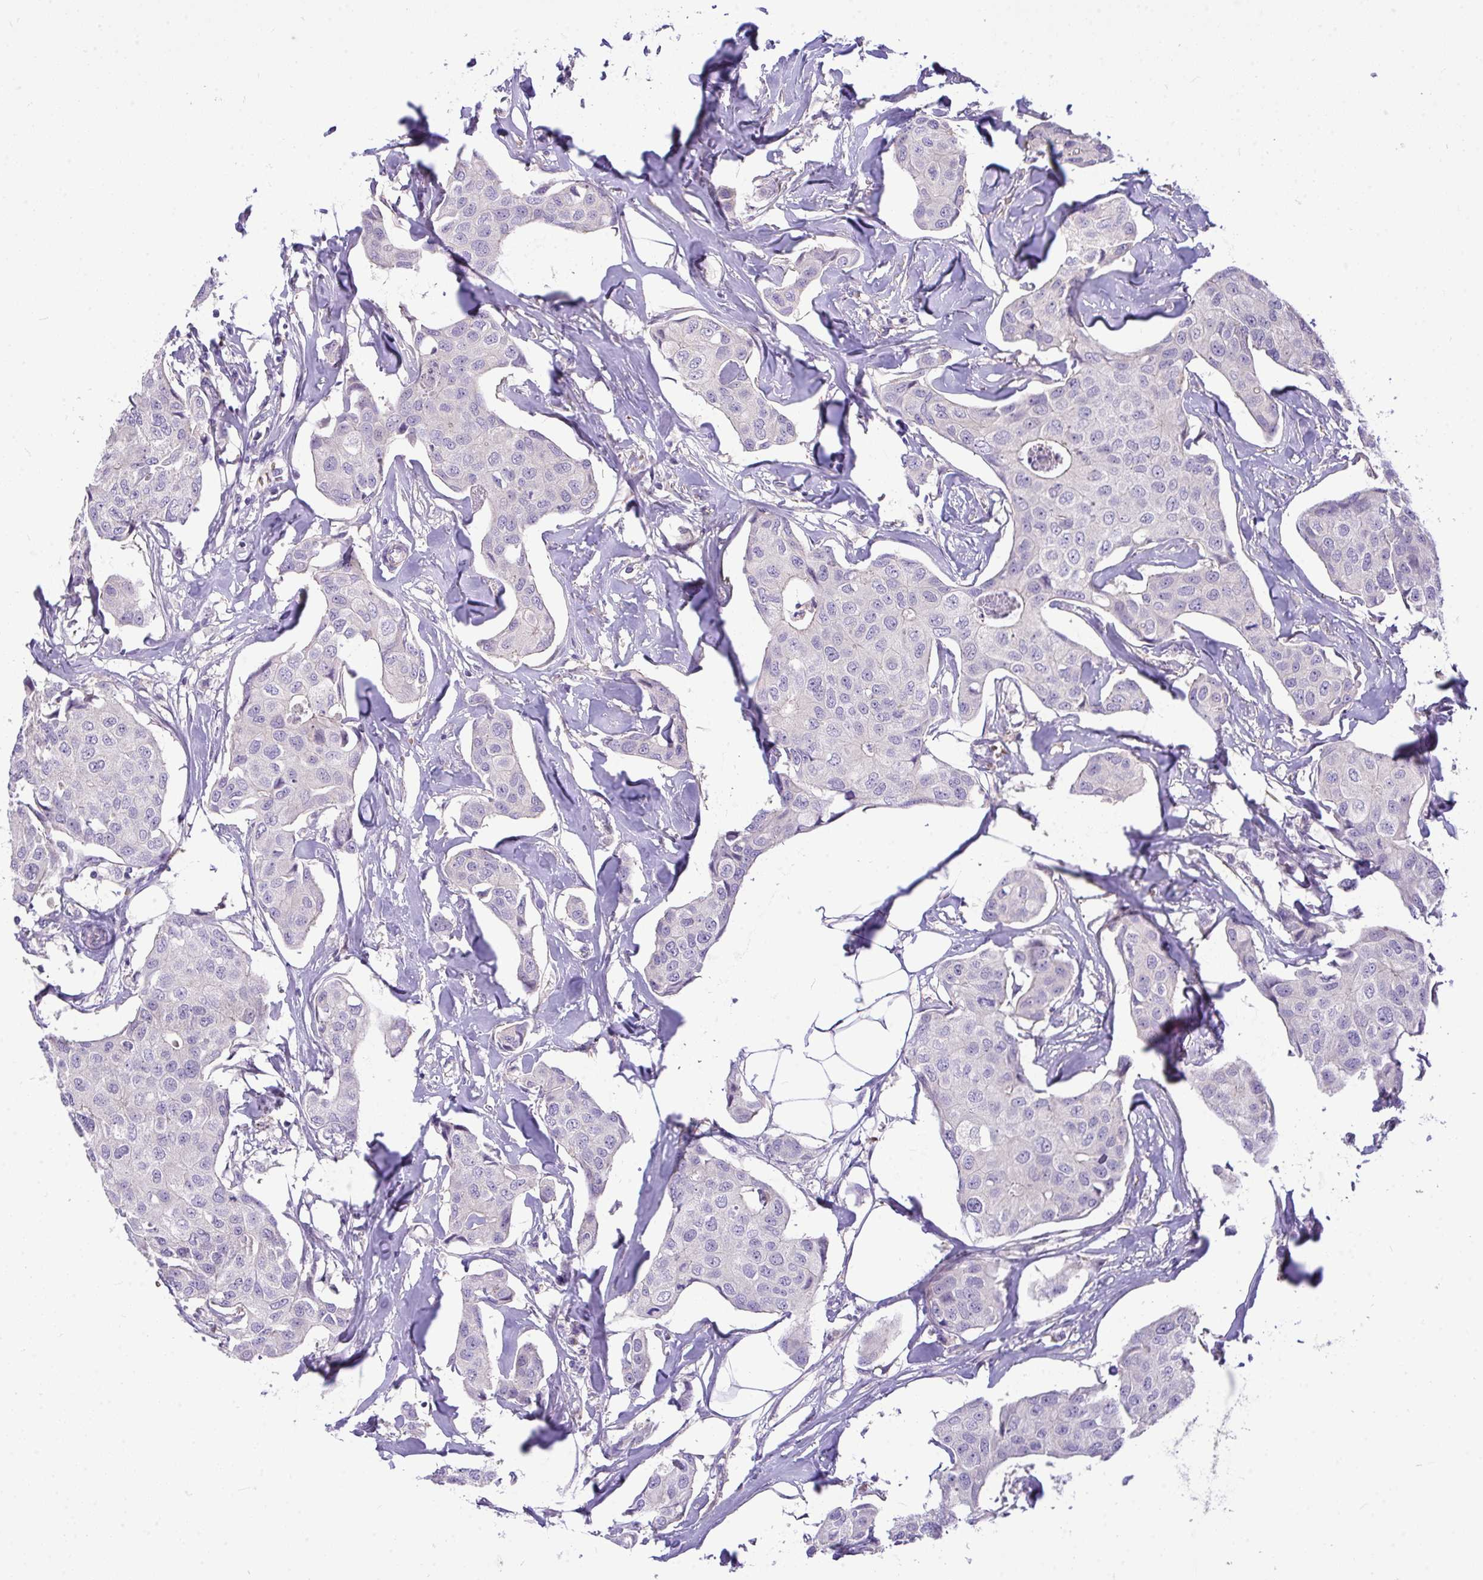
{"staining": {"intensity": "negative", "quantity": "none", "location": "none"}, "tissue": "breast cancer", "cell_type": "Tumor cells", "image_type": "cancer", "snomed": [{"axis": "morphology", "description": "Duct carcinoma"}, {"axis": "topography", "description": "Breast"}, {"axis": "topography", "description": "Lymph node"}], "caption": "The photomicrograph reveals no staining of tumor cells in breast infiltrating ductal carcinoma.", "gene": "MOCS1", "patient": {"sex": "female", "age": 80}}